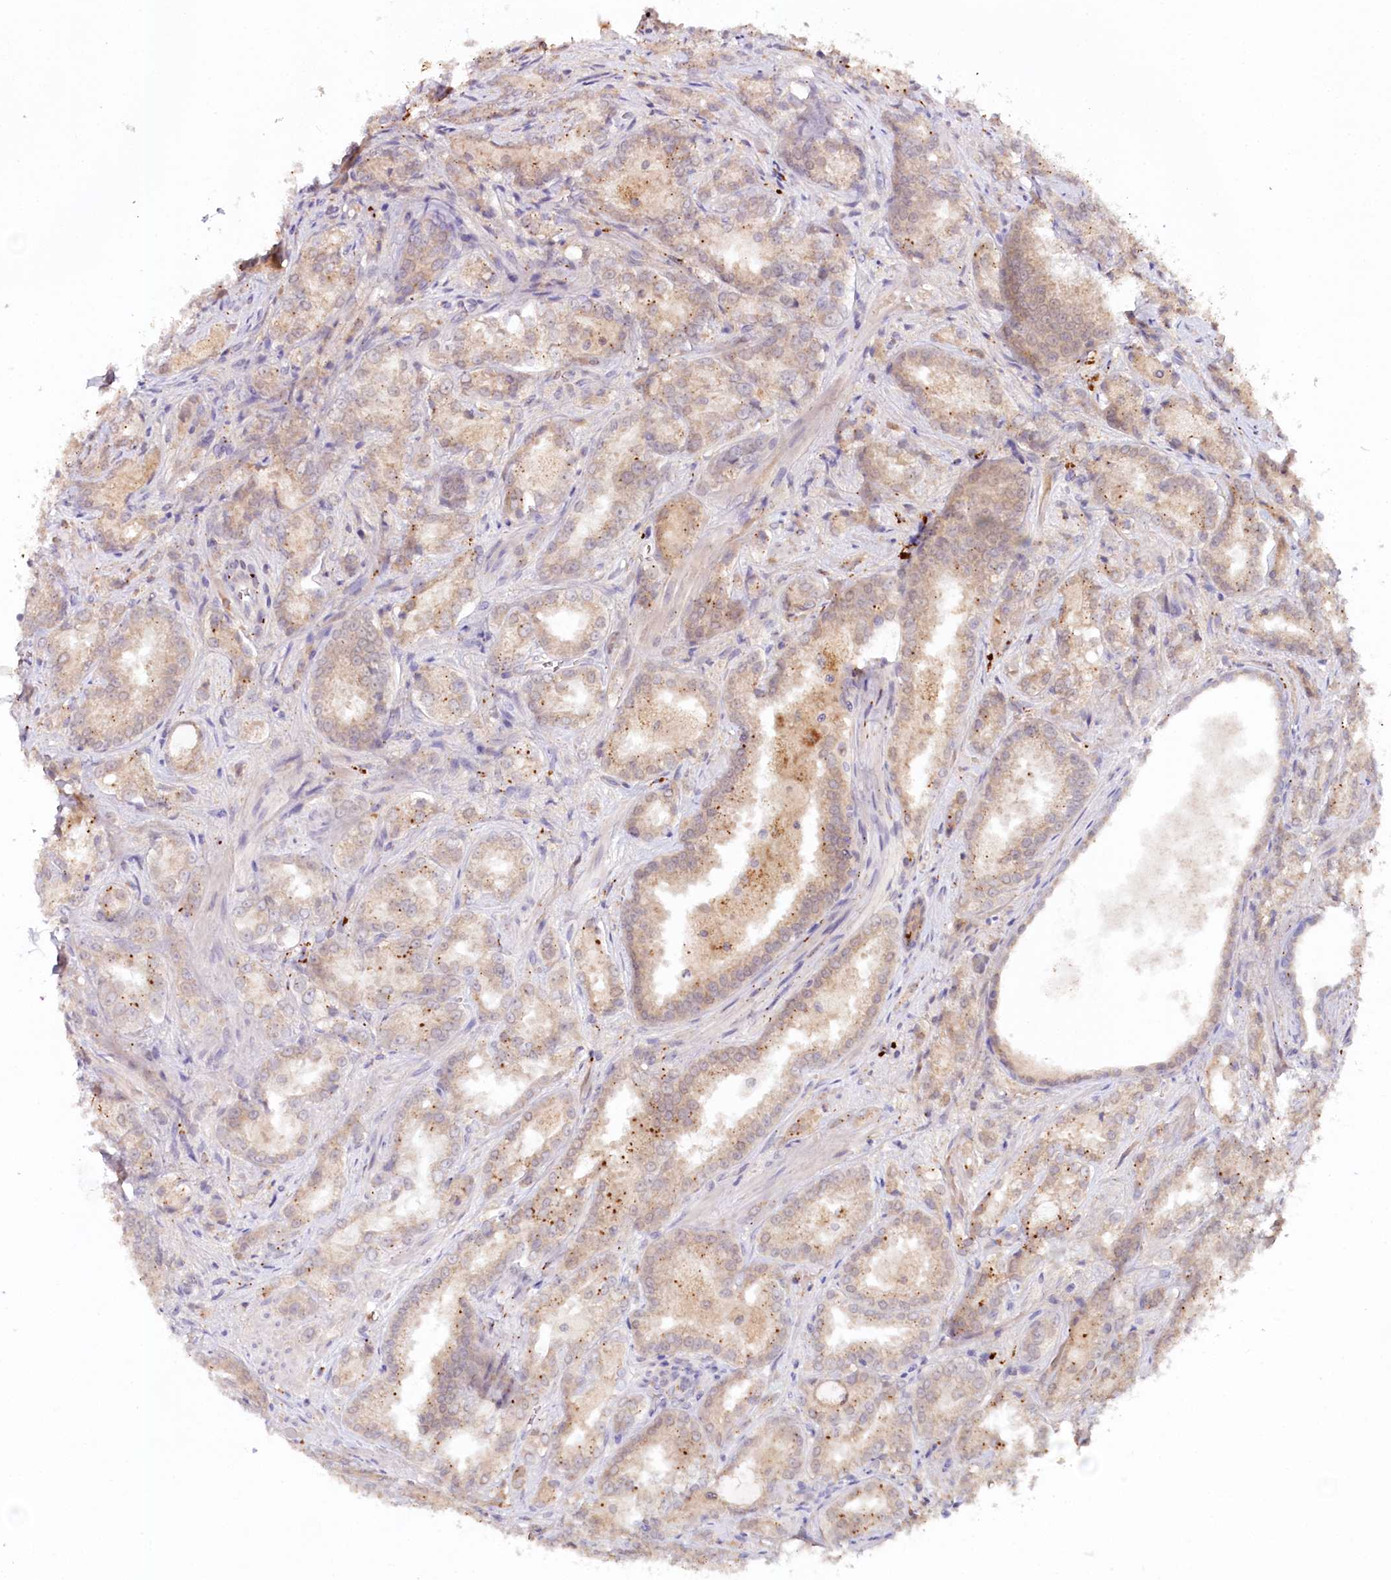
{"staining": {"intensity": "moderate", "quantity": "<25%", "location": "cytoplasmic/membranous"}, "tissue": "prostate cancer", "cell_type": "Tumor cells", "image_type": "cancer", "snomed": [{"axis": "morphology", "description": "Adenocarcinoma, Low grade"}, {"axis": "topography", "description": "Prostate"}], "caption": "Human low-grade adenocarcinoma (prostate) stained with a protein marker displays moderate staining in tumor cells.", "gene": "PSAPL1", "patient": {"sex": "male", "age": 47}}